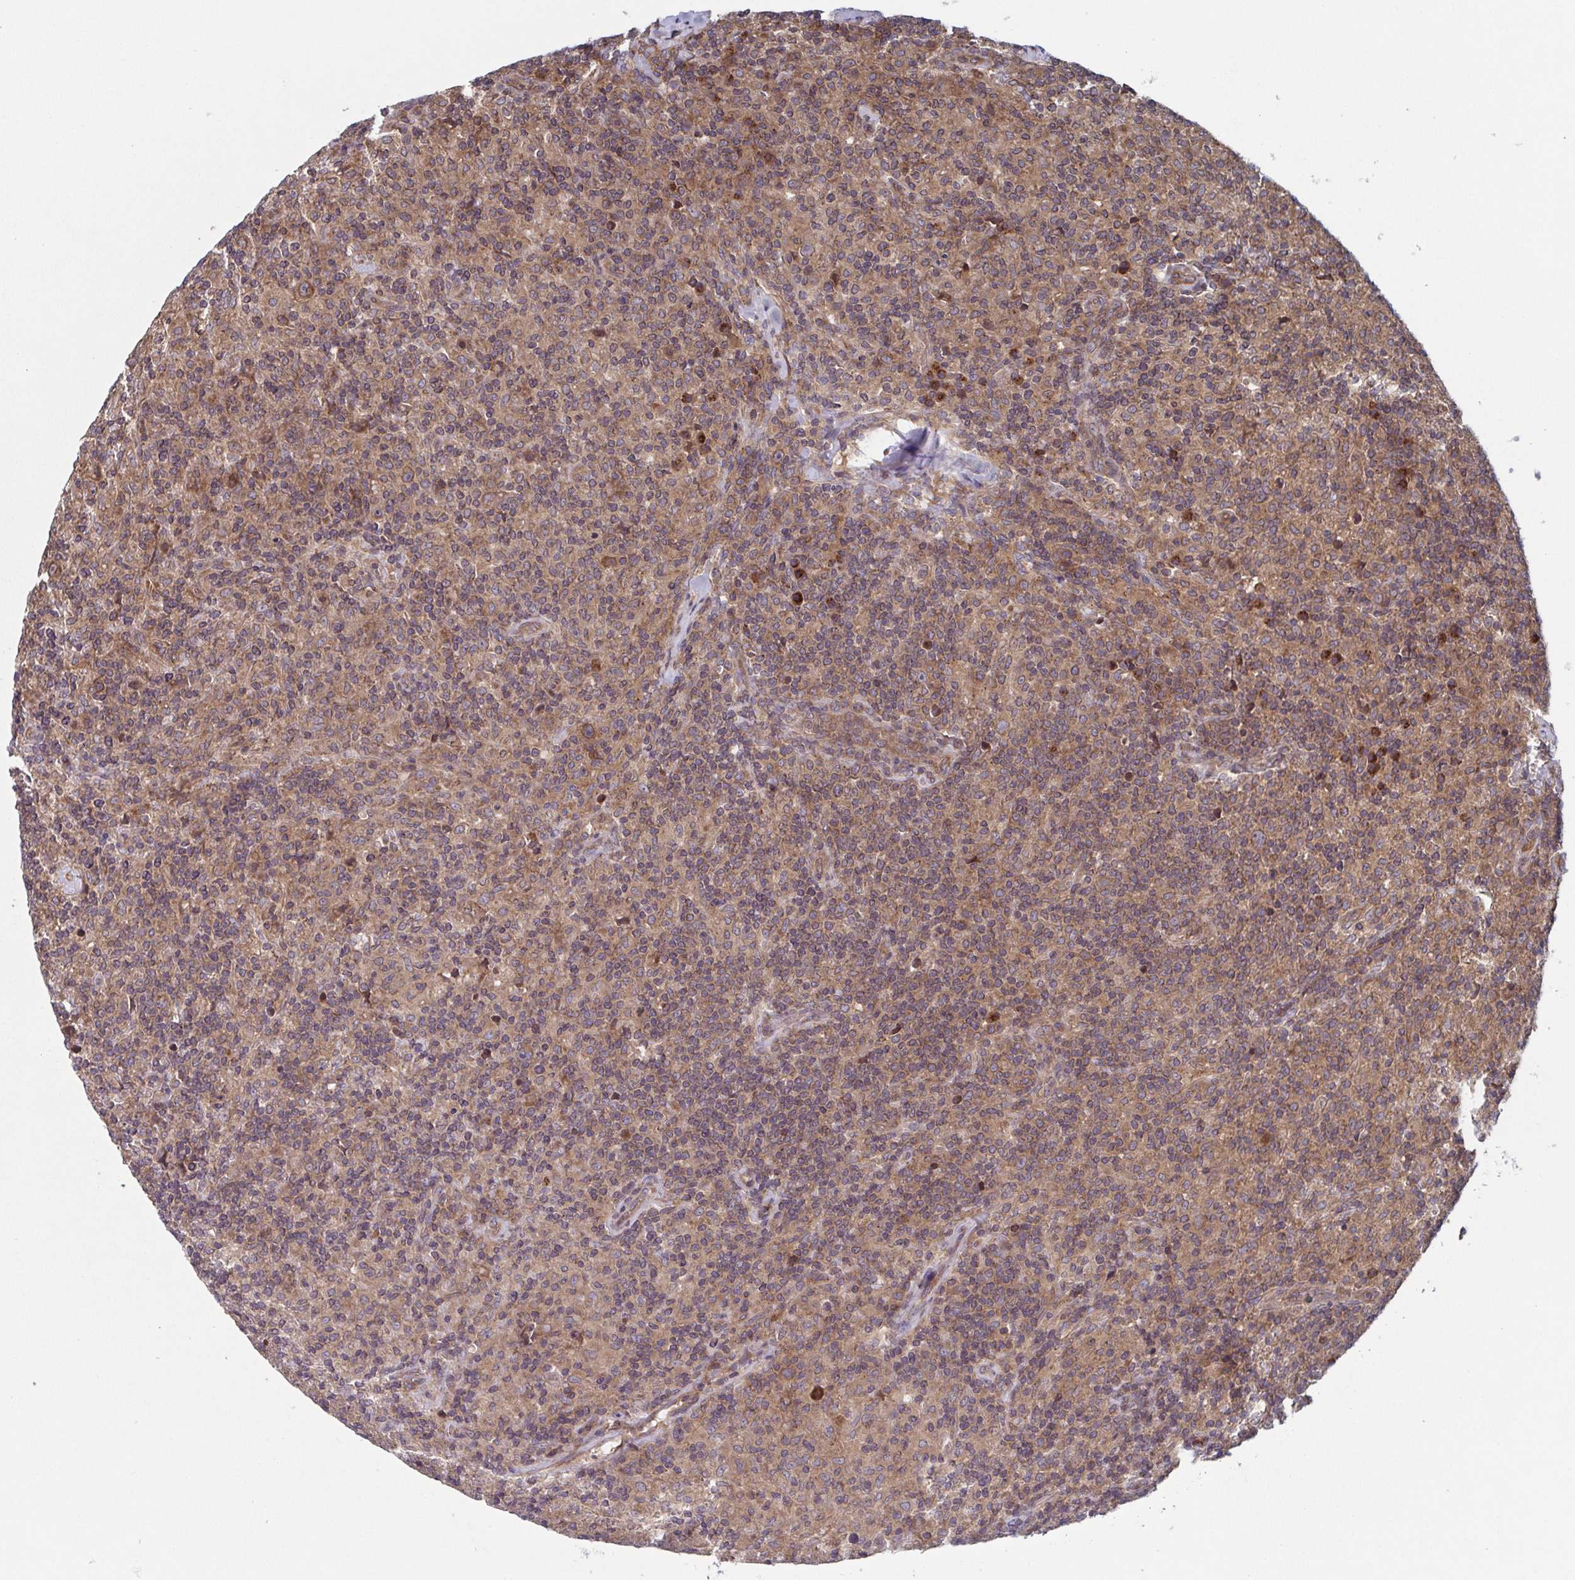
{"staining": {"intensity": "weak", "quantity": ">75%", "location": "cytoplasmic/membranous"}, "tissue": "lymphoma", "cell_type": "Tumor cells", "image_type": "cancer", "snomed": [{"axis": "morphology", "description": "Hodgkin's disease, NOS"}, {"axis": "topography", "description": "Lymph node"}], "caption": "Tumor cells reveal weak cytoplasmic/membranous staining in approximately >75% of cells in lymphoma.", "gene": "COPB1", "patient": {"sex": "male", "age": 70}}